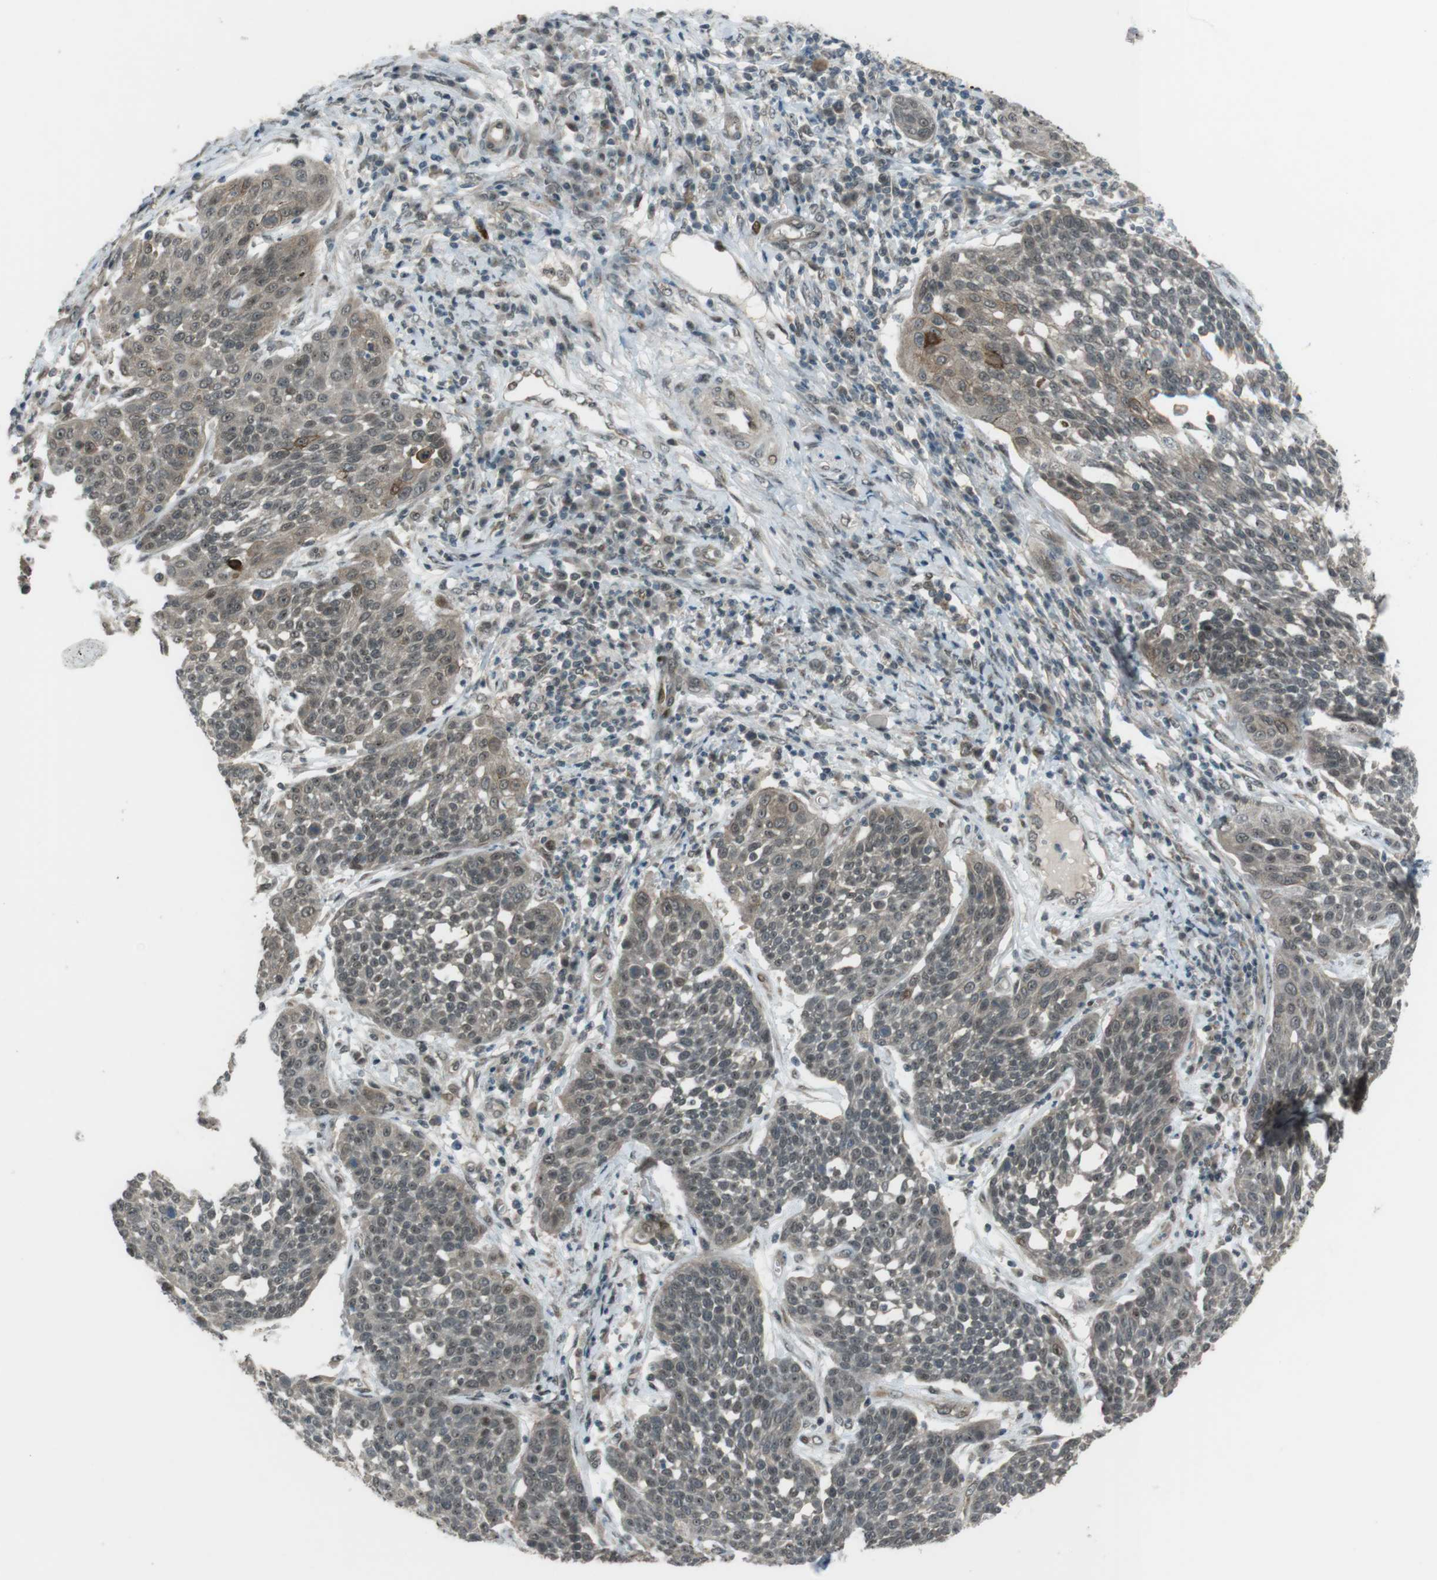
{"staining": {"intensity": "weak", "quantity": ">75%", "location": "cytoplasmic/membranous,nuclear"}, "tissue": "cervical cancer", "cell_type": "Tumor cells", "image_type": "cancer", "snomed": [{"axis": "morphology", "description": "Squamous cell carcinoma, NOS"}, {"axis": "topography", "description": "Cervix"}], "caption": "IHC photomicrograph of human cervical cancer (squamous cell carcinoma) stained for a protein (brown), which demonstrates low levels of weak cytoplasmic/membranous and nuclear expression in approximately >75% of tumor cells.", "gene": "SLITRK5", "patient": {"sex": "female", "age": 34}}